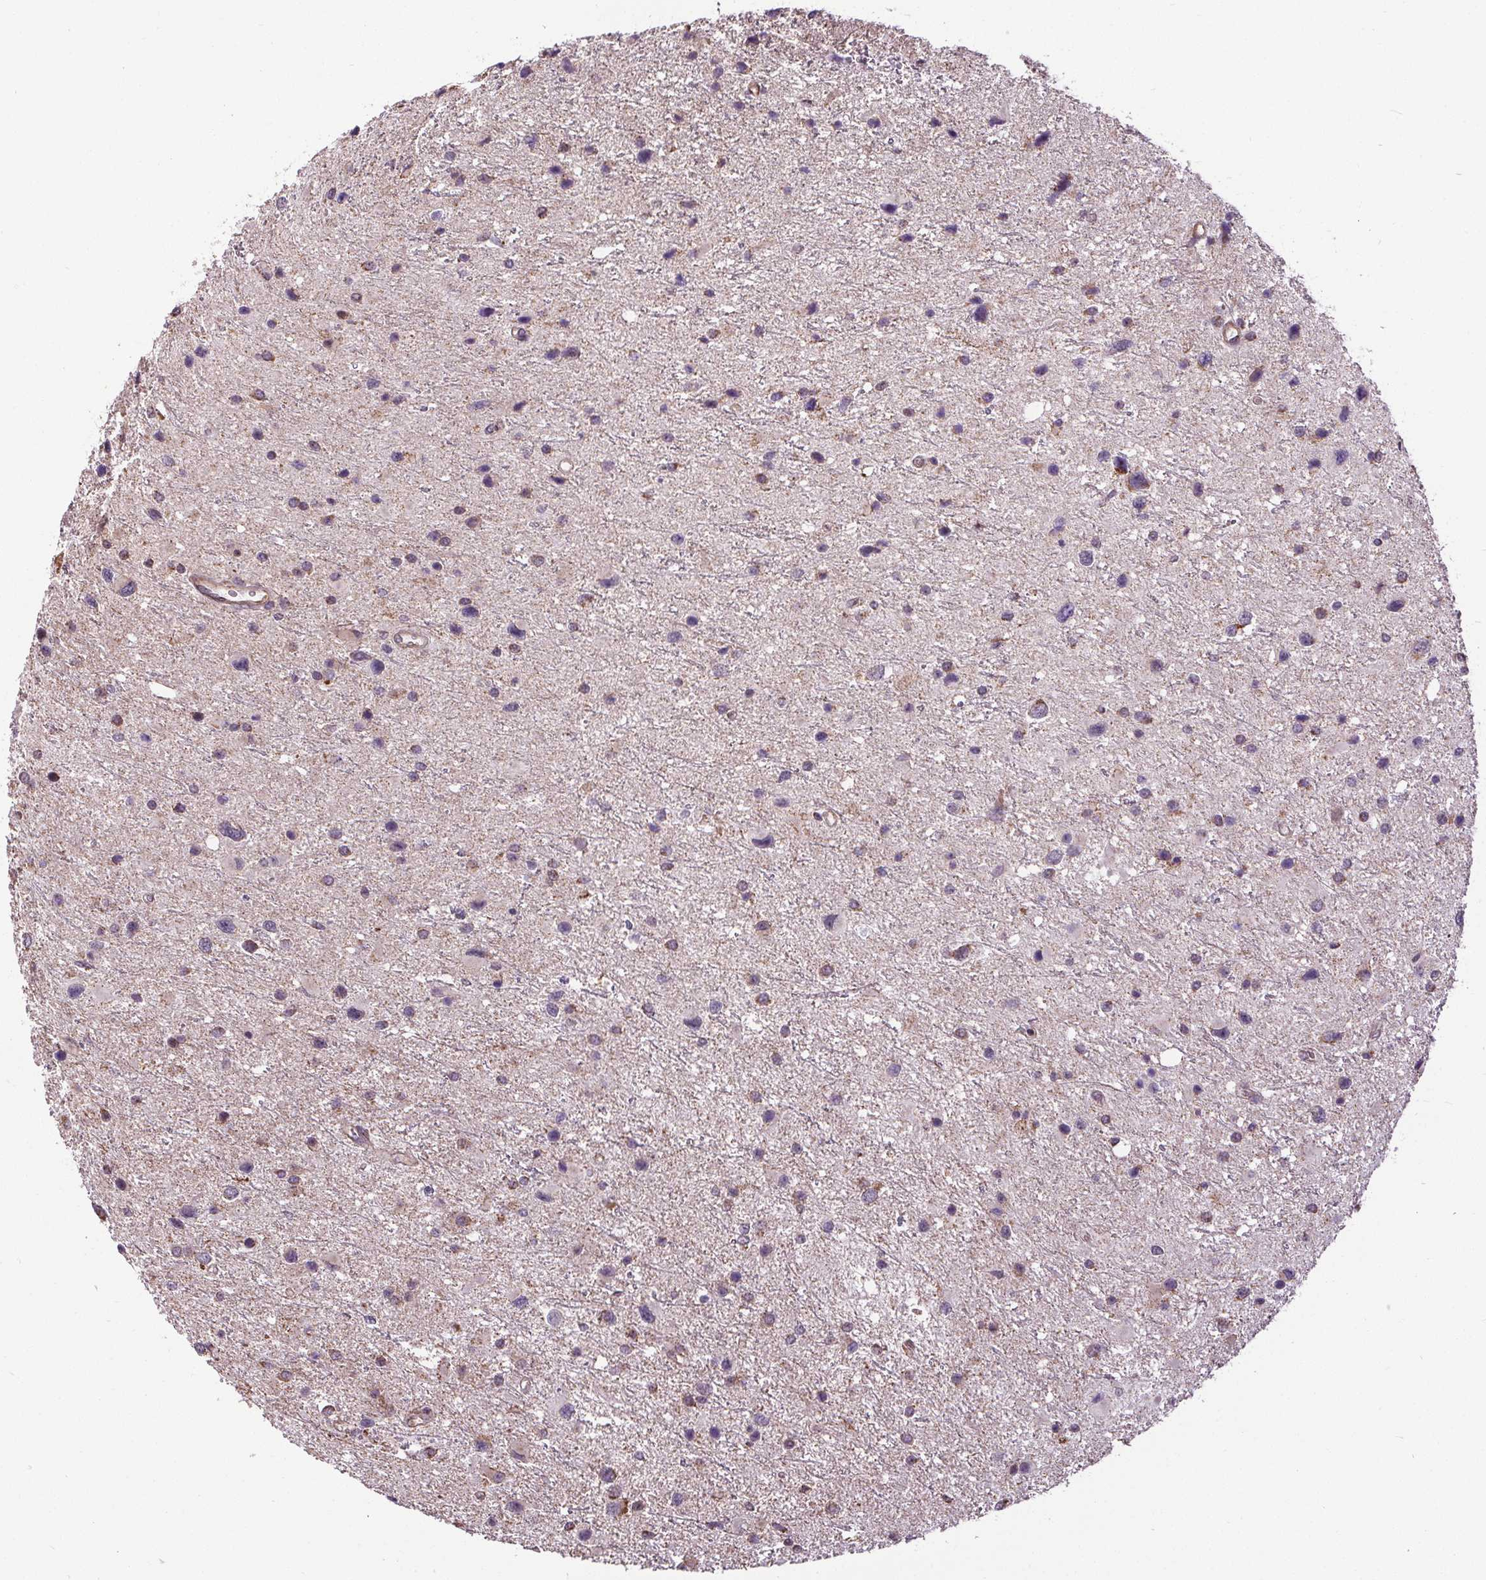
{"staining": {"intensity": "moderate", "quantity": "<25%", "location": "cytoplasmic/membranous"}, "tissue": "glioma", "cell_type": "Tumor cells", "image_type": "cancer", "snomed": [{"axis": "morphology", "description": "Glioma, malignant, Low grade"}, {"axis": "topography", "description": "Brain"}], "caption": "This micrograph demonstrates immunohistochemistry staining of glioma, with low moderate cytoplasmic/membranous staining in about <25% of tumor cells.", "gene": "ZNF548", "patient": {"sex": "female", "age": 32}}